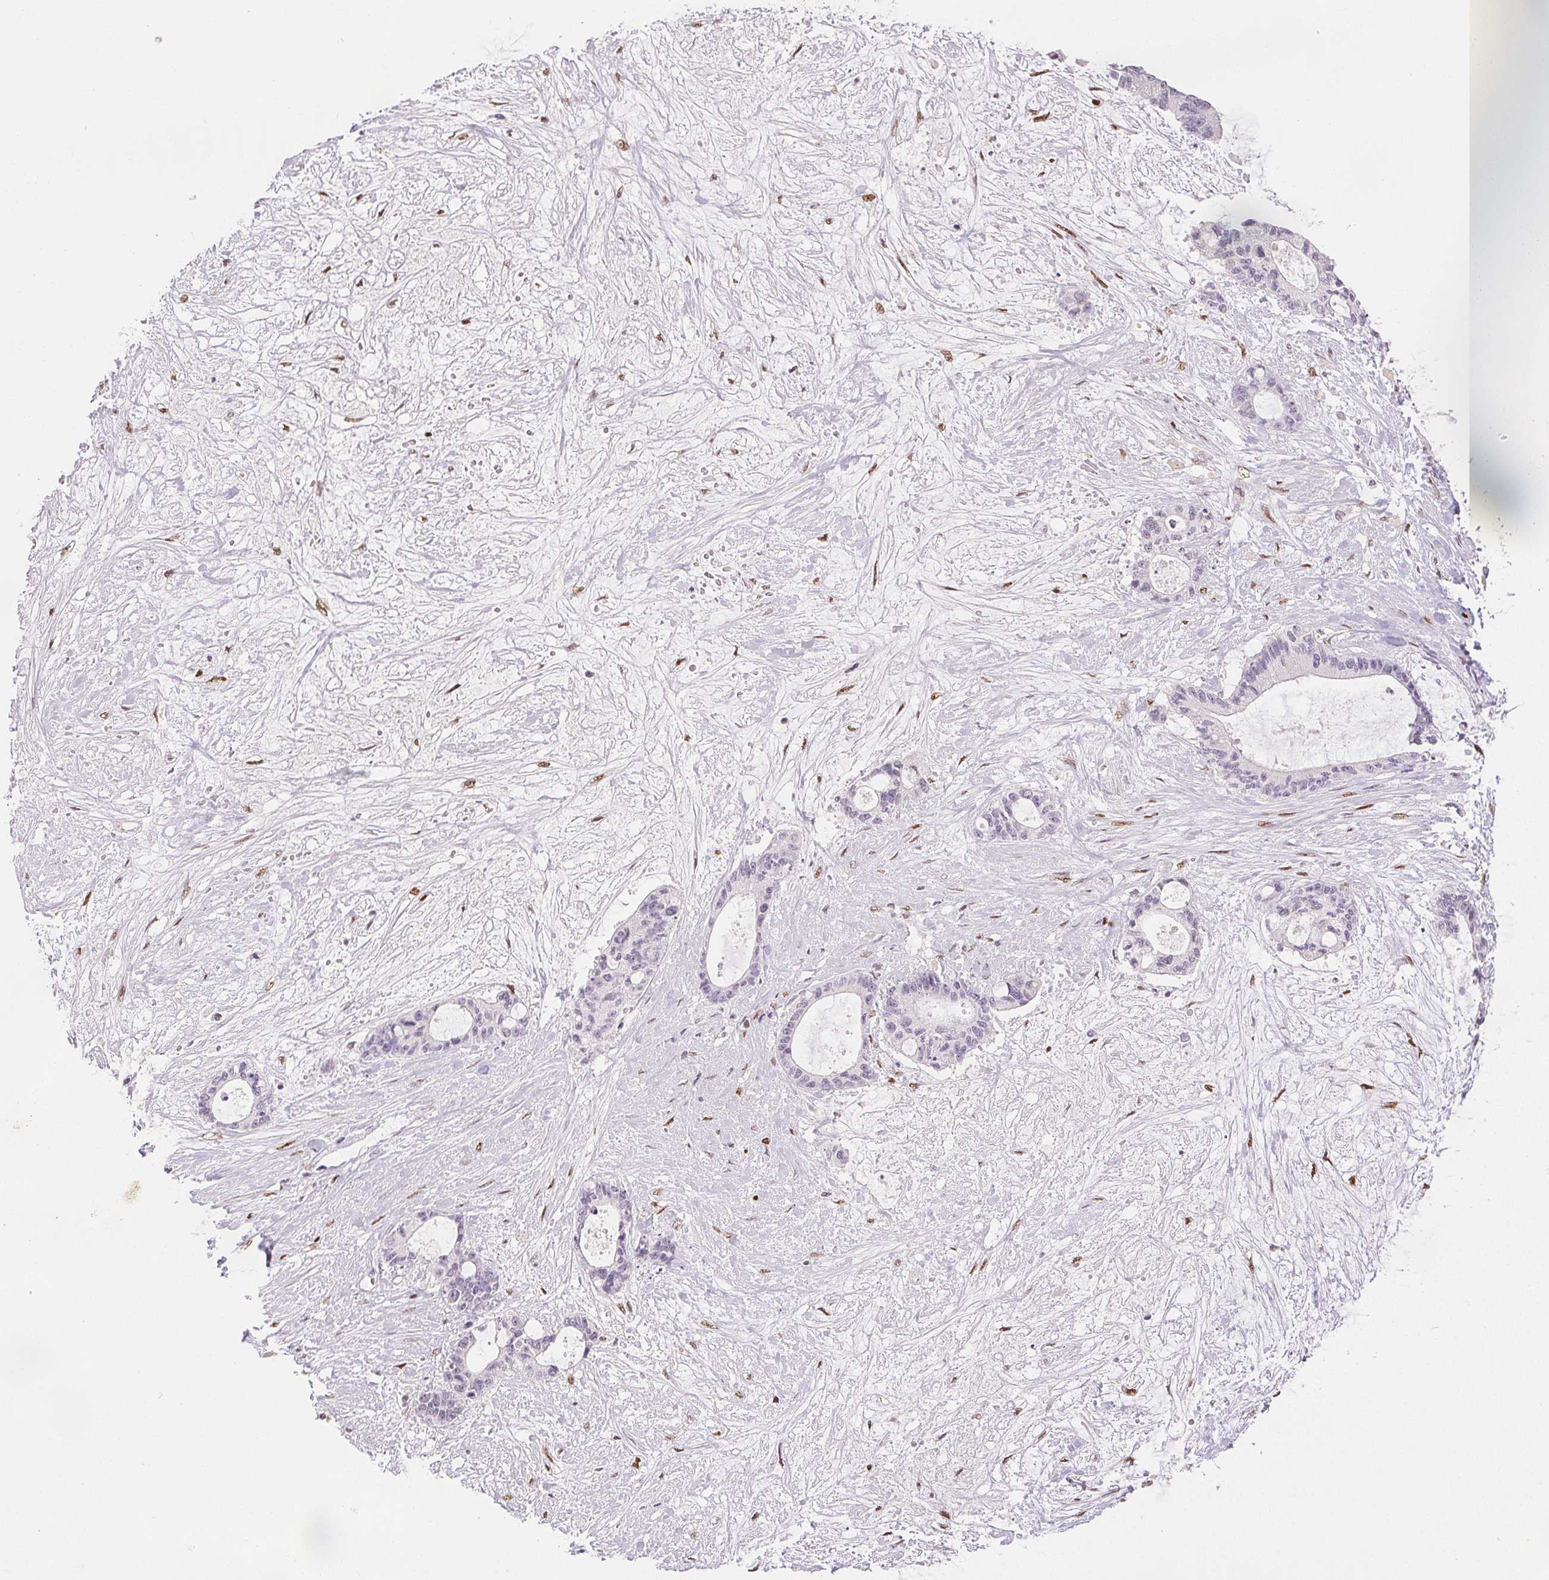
{"staining": {"intensity": "negative", "quantity": "none", "location": "none"}, "tissue": "liver cancer", "cell_type": "Tumor cells", "image_type": "cancer", "snomed": [{"axis": "morphology", "description": "Normal tissue, NOS"}, {"axis": "morphology", "description": "Cholangiocarcinoma"}, {"axis": "topography", "description": "Liver"}, {"axis": "topography", "description": "Peripheral nerve tissue"}], "caption": "Immunohistochemistry (IHC) of human liver cancer exhibits no expression in tumor cells.", "gene": "RUNX2", "patient": {"sex": "female", "age": 73}}